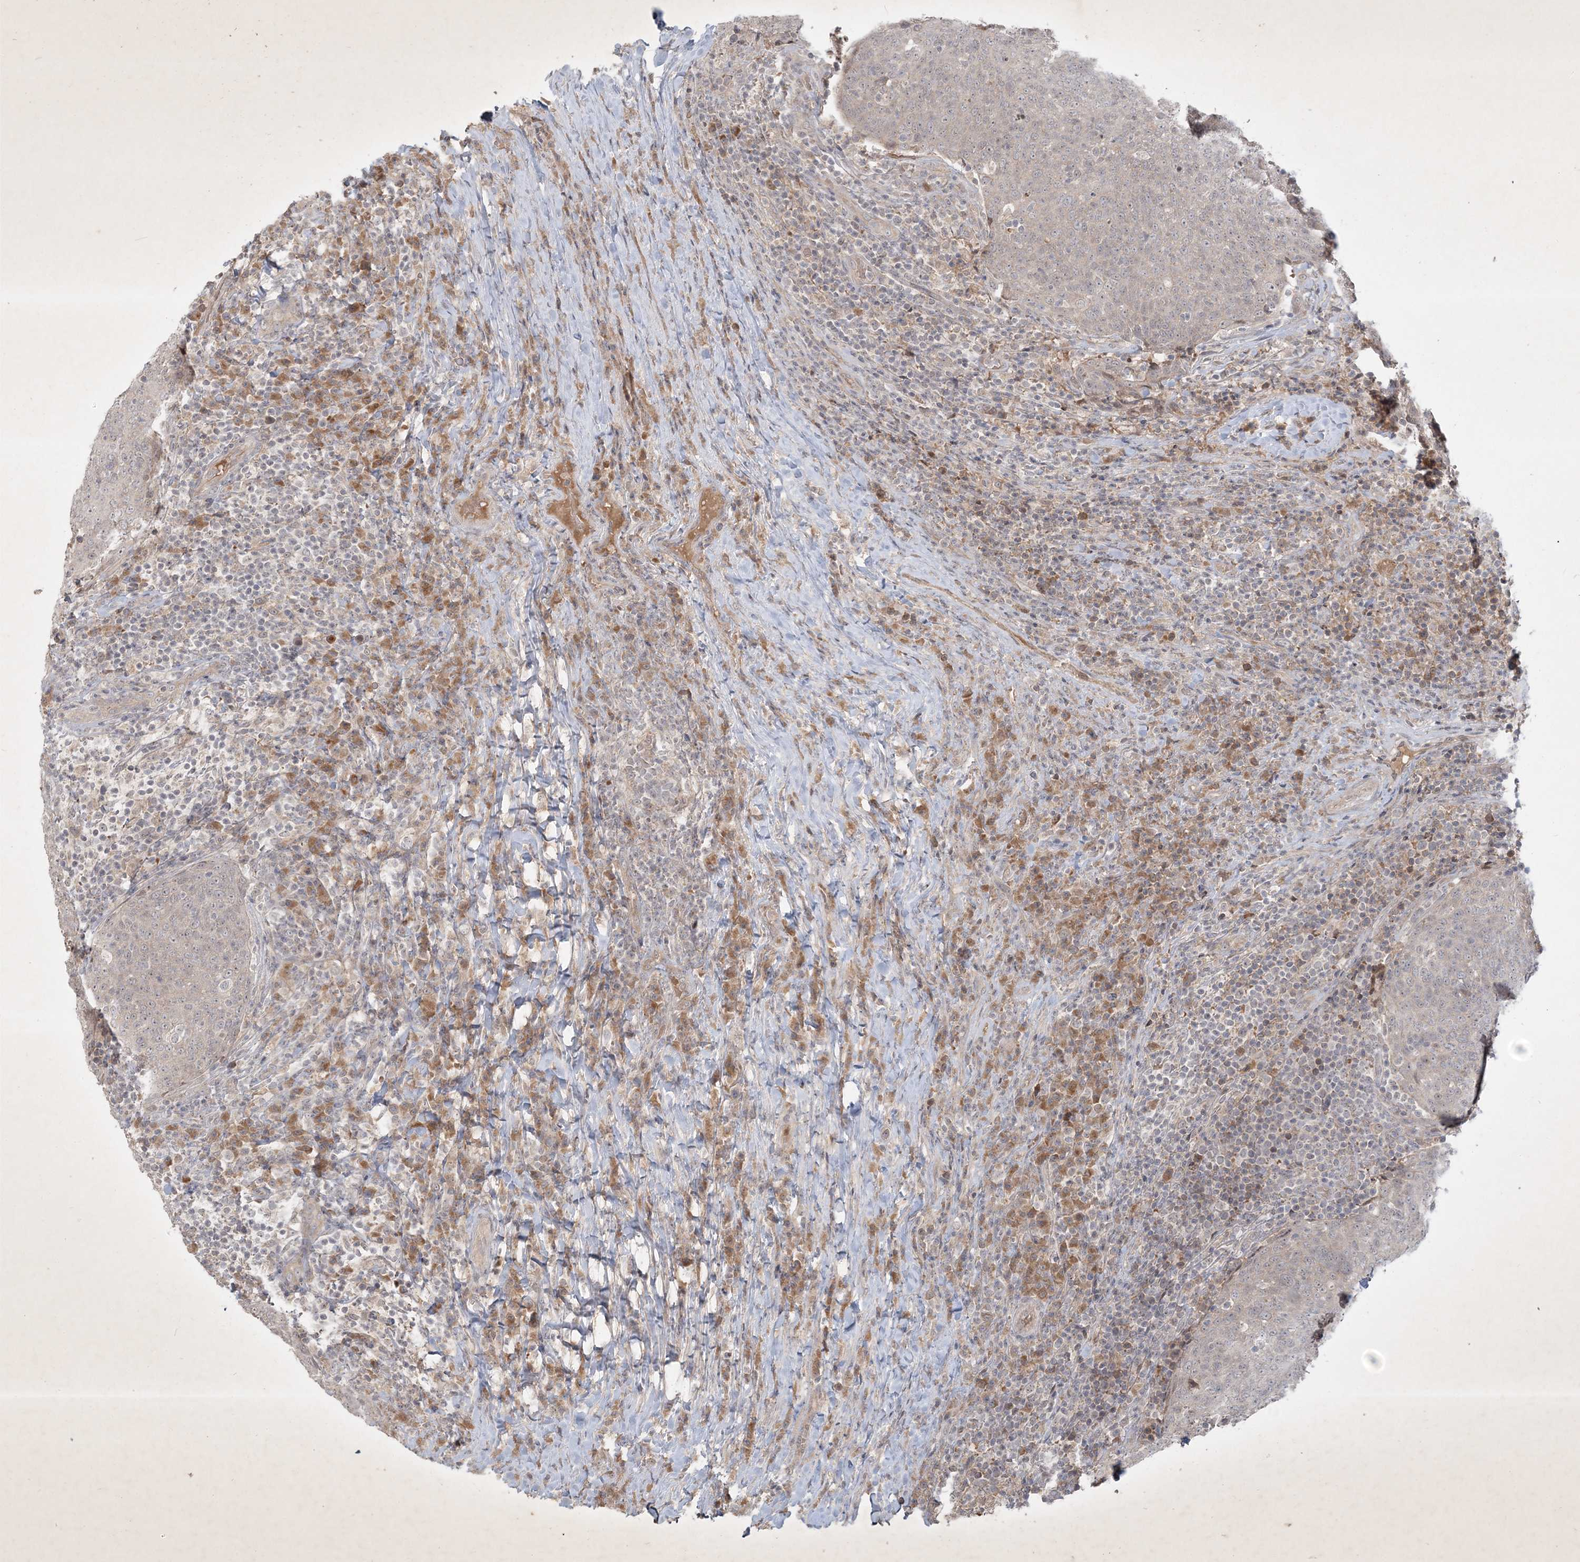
{"staining": {"intensity": "negative", "quantity": "none", "location": "none"}, "tissue": "head and neck cancer", "cell_type": "Tumor cells", "image_type": "cancer", "snomed": [{"axis": "morphology", "description": "Squamous cell carcinoma, NOS"}, {"axis": "morphology", "description": "Squamous cell carcinoma, metastatic, NOS"}, {"axis": "topography", "description": "Lymph node"}, {"axis": "topography", "description": "Head-Neck"}], "caption": "Tumor cells are negative for brown protein staining in head and neck squamous cell carcinoma. The staining was performed using DAB to visualize the protein expression in brown, while the nuclei were stained in blue with hematoxylin (Magnification: 20x).", "gene": "BOD1", "patient": {"sex": "male", "age": 62}}